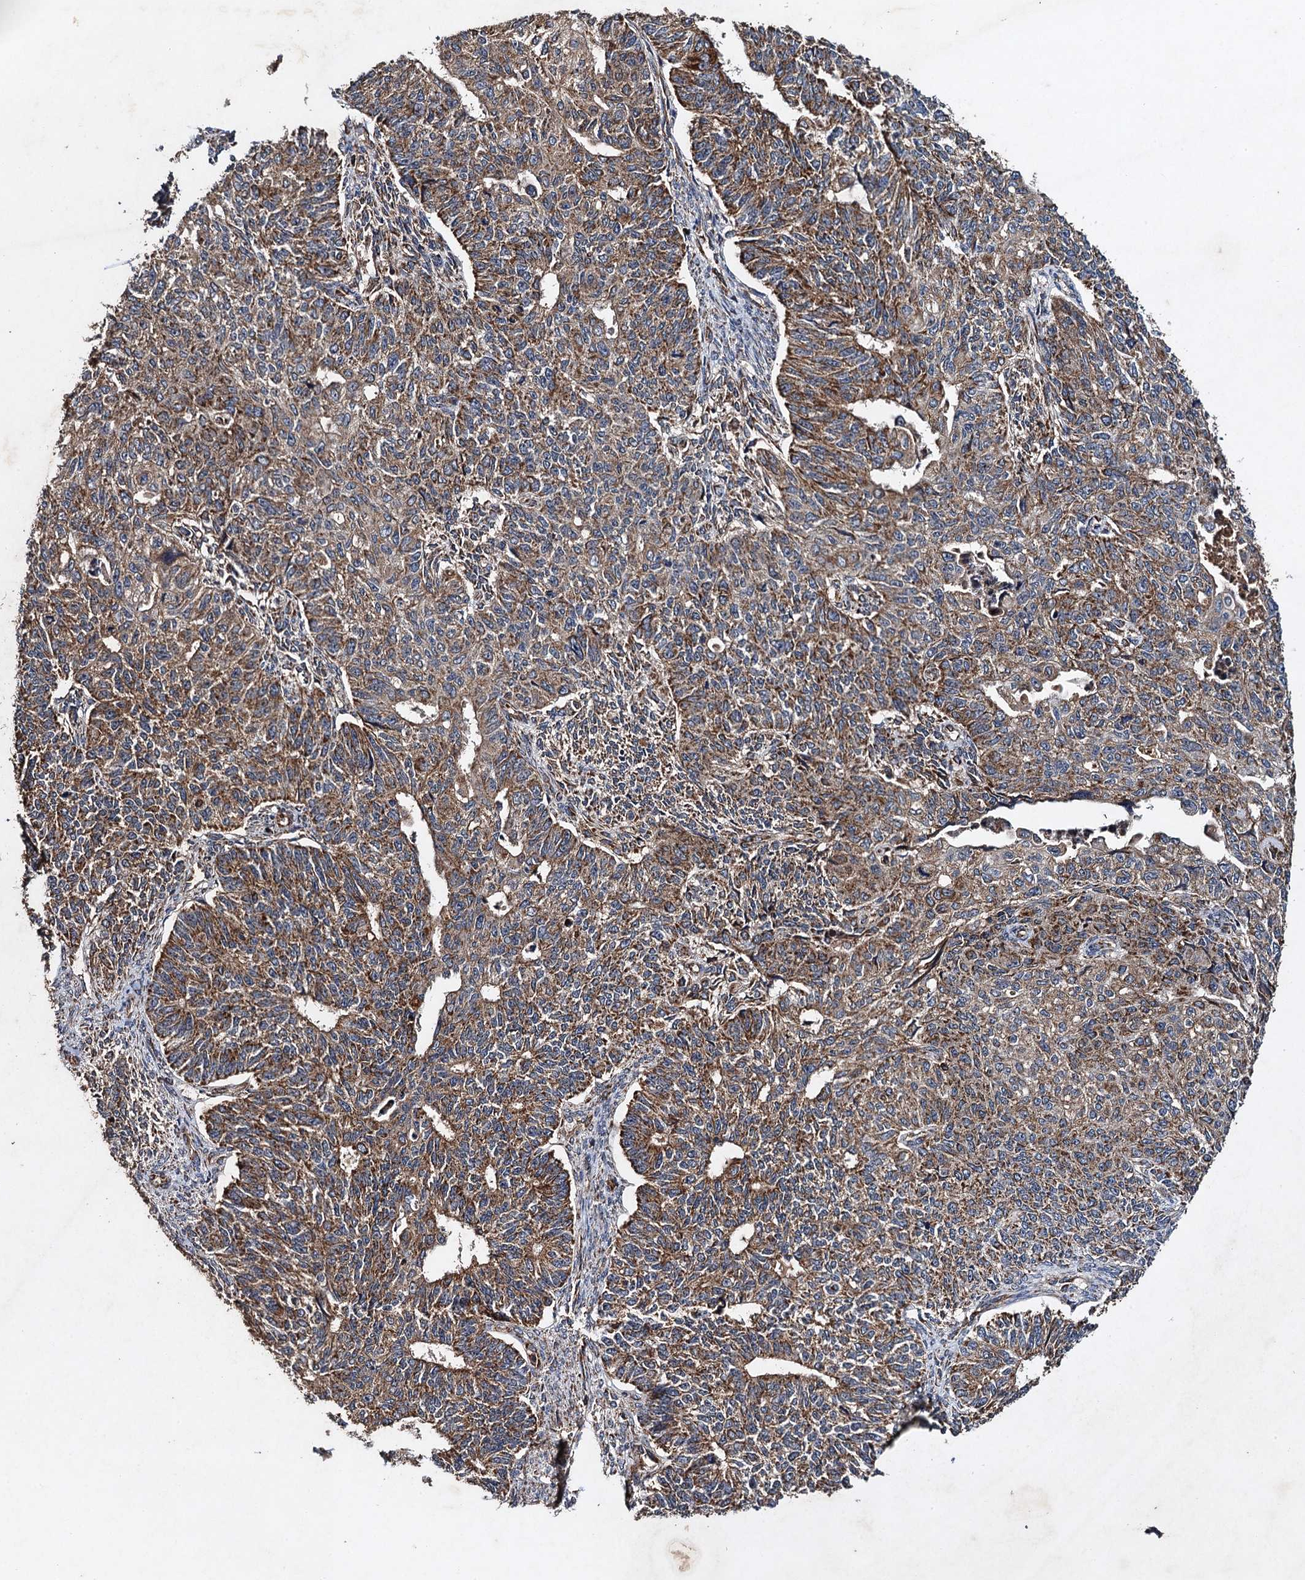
{"staining": {"intensity": "moderate", "quantity": ">75%", "location": "cytoplasmic/membranous"}, "tissue": "endometrial cancer", "cell_type": "Tumor cells", "image_type": "cancer", "snomed": [{"axis": "morphology", "description": "Adenocarcinoma, NOS"}, {"axis": "topography", "description": "Endometrium"}], "caption": "This is a photomicrograph of immunohistochemistry staining of adenocarcinoma (endometrial), which shows moderate expression in the cytoplasmic/membranous of tumor cells.", "gene": "NDUFA13", "patient": {"sex": "female", "age": 32}}